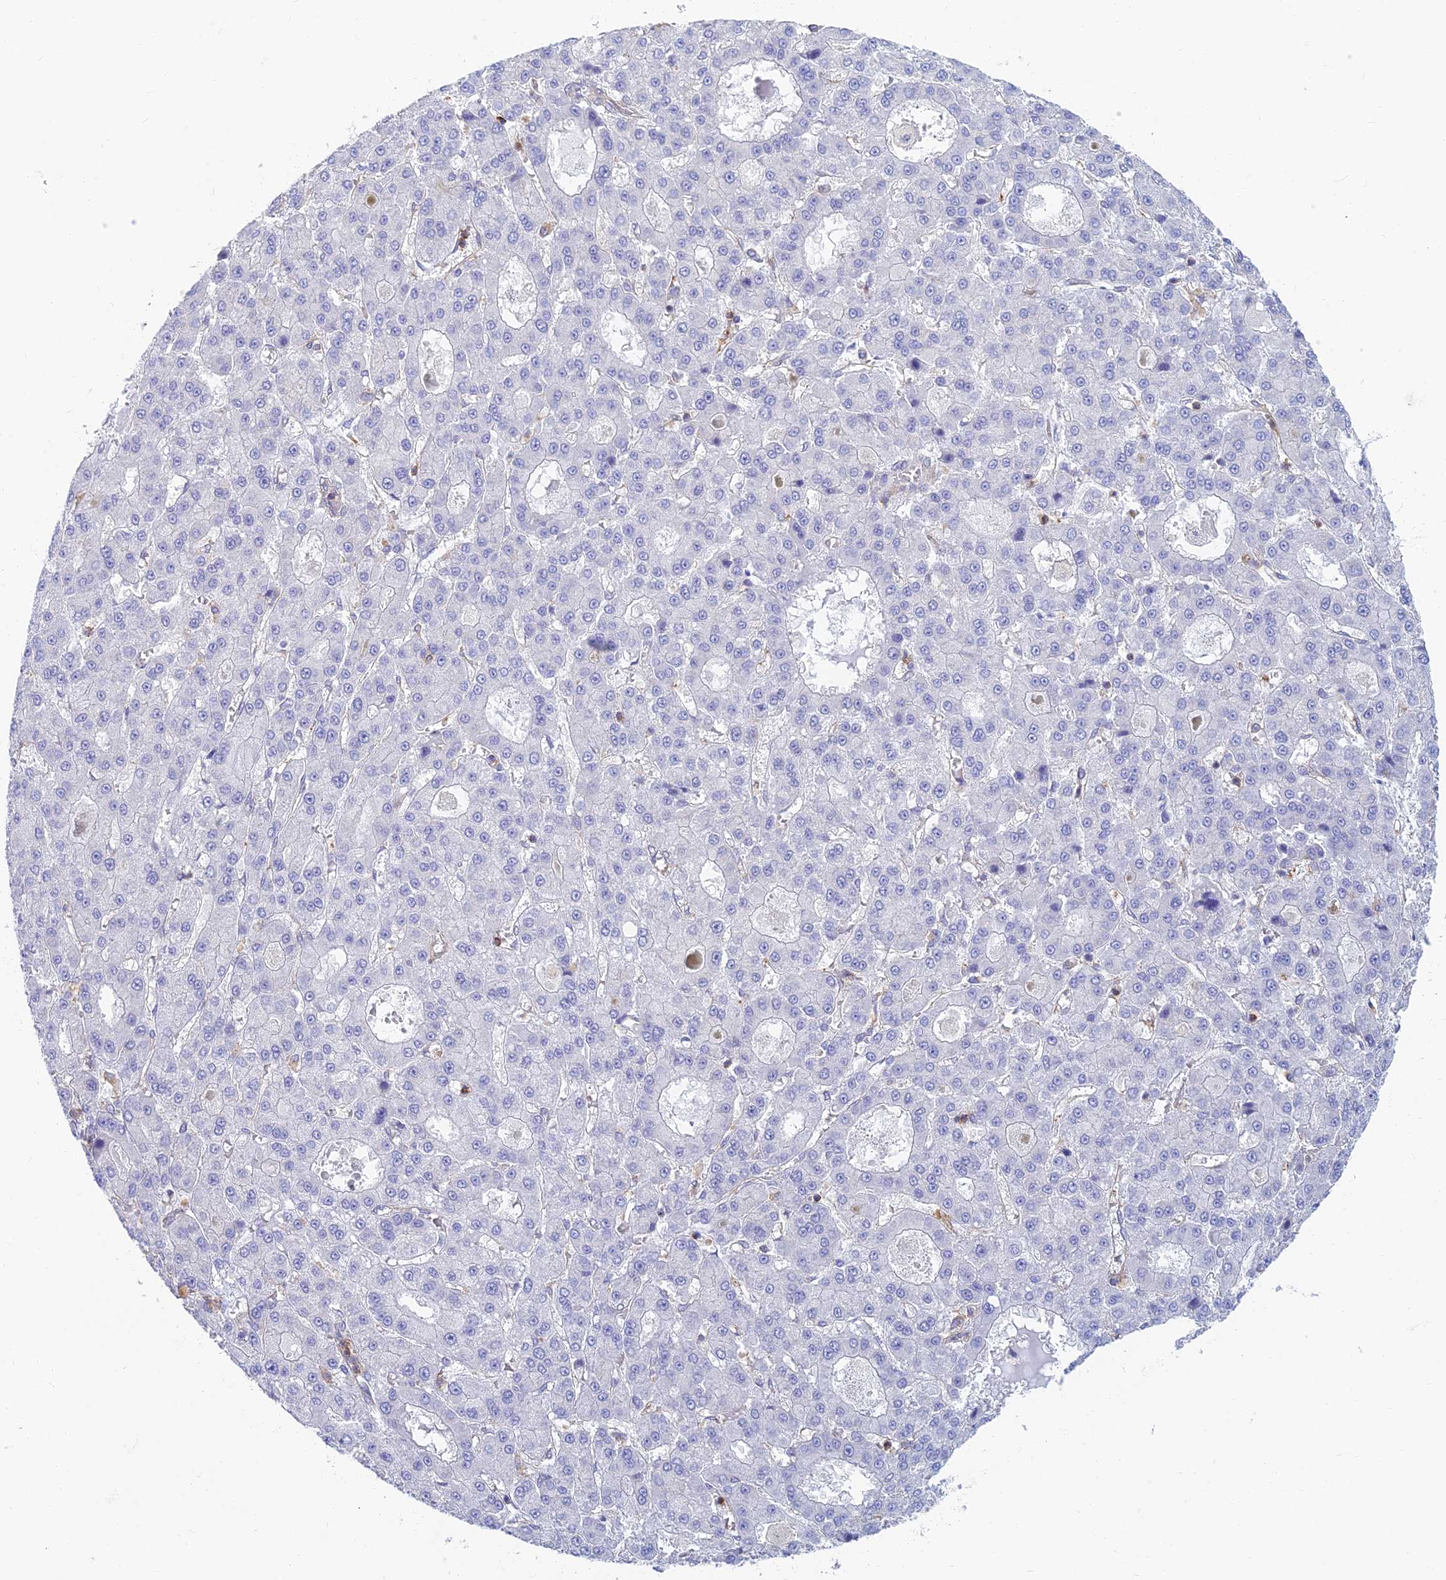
{"staining": {"intensity": "negative", "quantity": "none", "location": "none"}, "tissue": "liver cancer", "cell_type": "Tumor cells", "image_type": "cancer", "snomed": [{"axis": "morphology", "description": "Carcinoma, Hepatocellular, NOS"}, {"axis": "topography", "description": "Liver"}], "caption": "An image of human liver cancer is negative for staining in tumor cells.", "gene": "STRN4", "patient": {"sex": "male", "age": 70}}